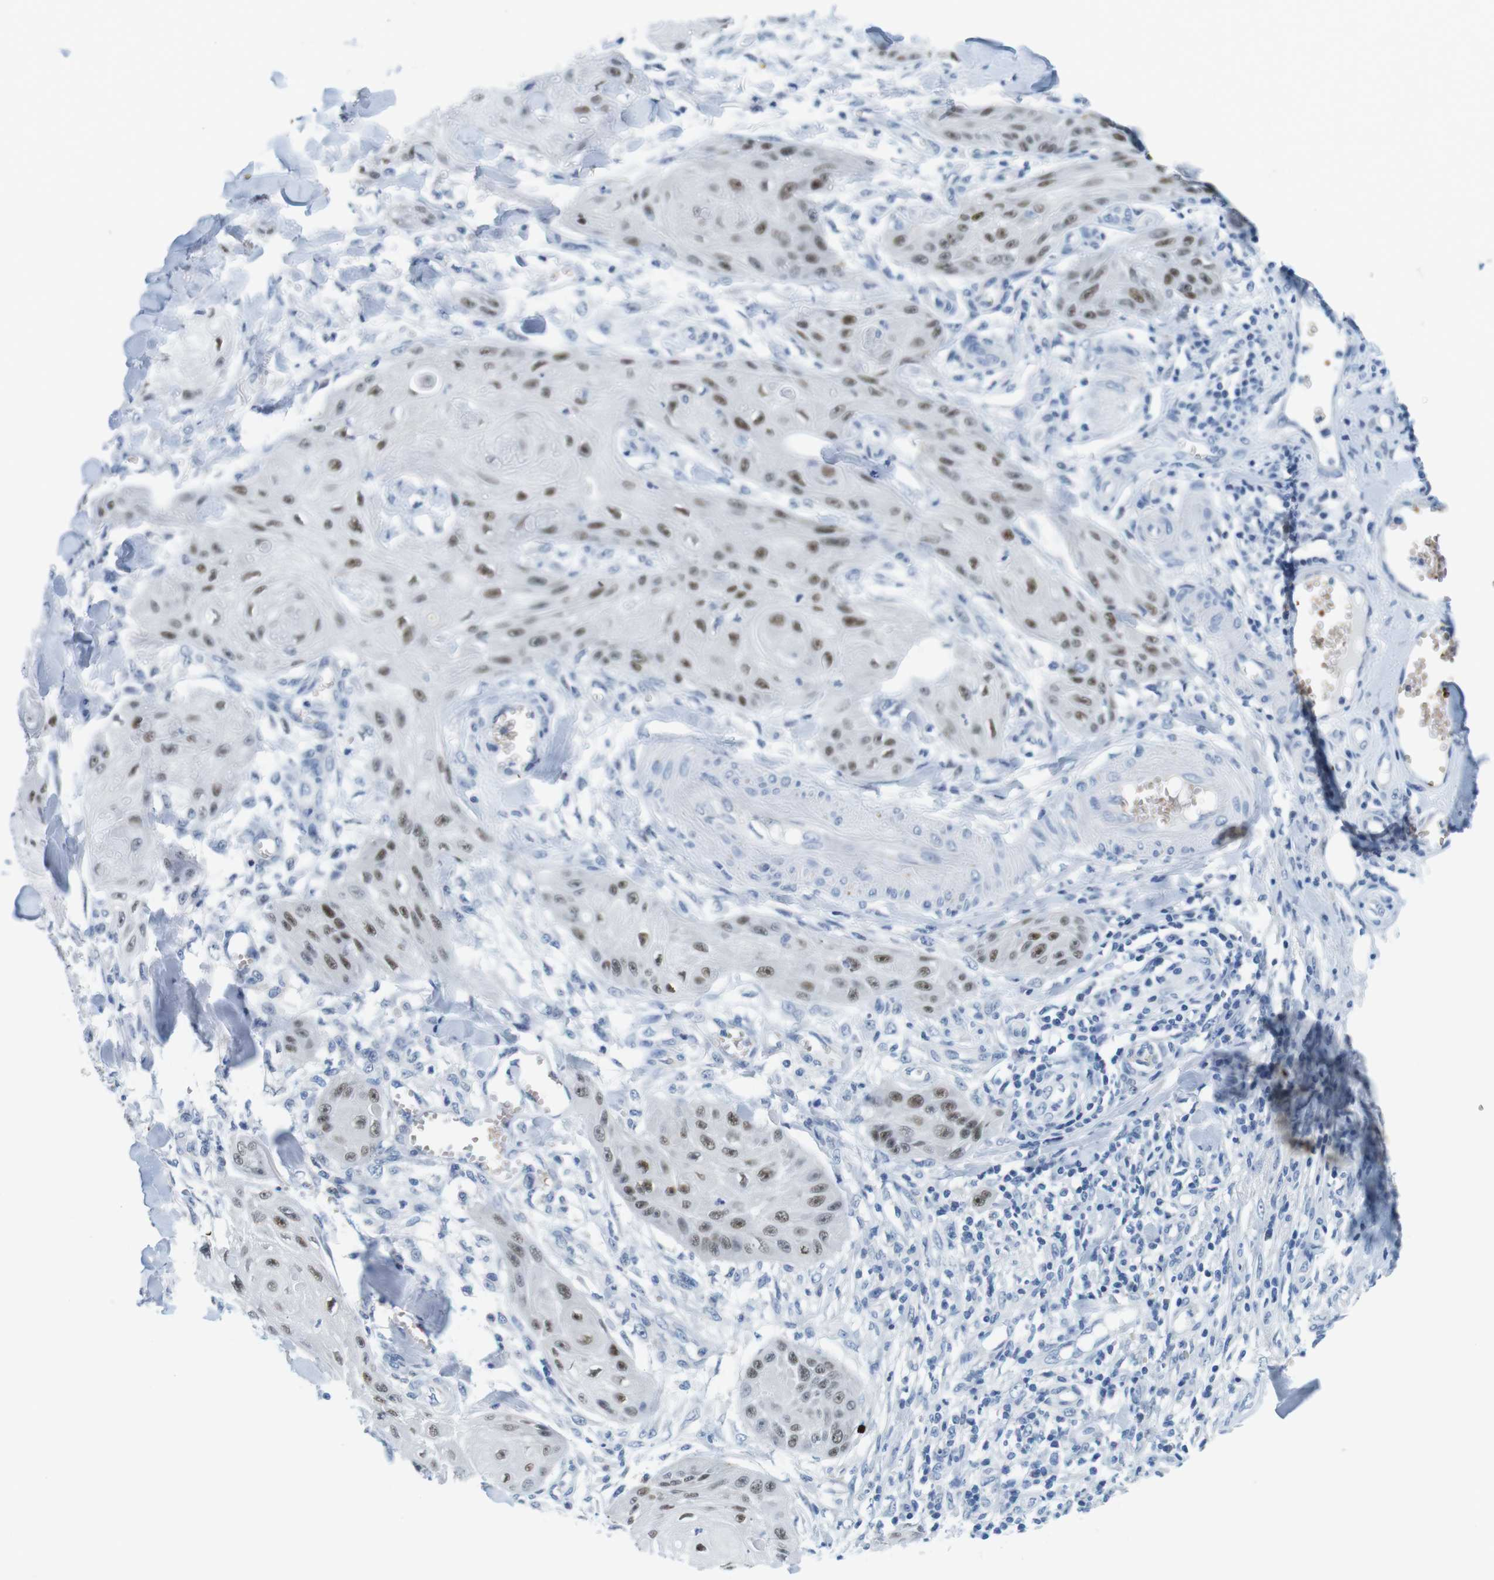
{"staining": {"intensity": "moderate", "quantity": ">75%", "location": "nuclear"}, "tissue": "skin cancer", "cell_type": "Tumor cells", "image_type": "cancer", "snomed": [{"axis": "morphology", "description": "Squamous cell carcinoma, NOS"}, {"axis": "topography", "description": "Skin"}], "caption": "The histopathology image demonstrates immunohistochemical staining of skin squamous cell carcinoma. There is moderate nuclear staining is appreciated in approximately >75% of tumor cells.", "gene": "TFAP2C", "patient": {"sex": "male", "age": 74}}